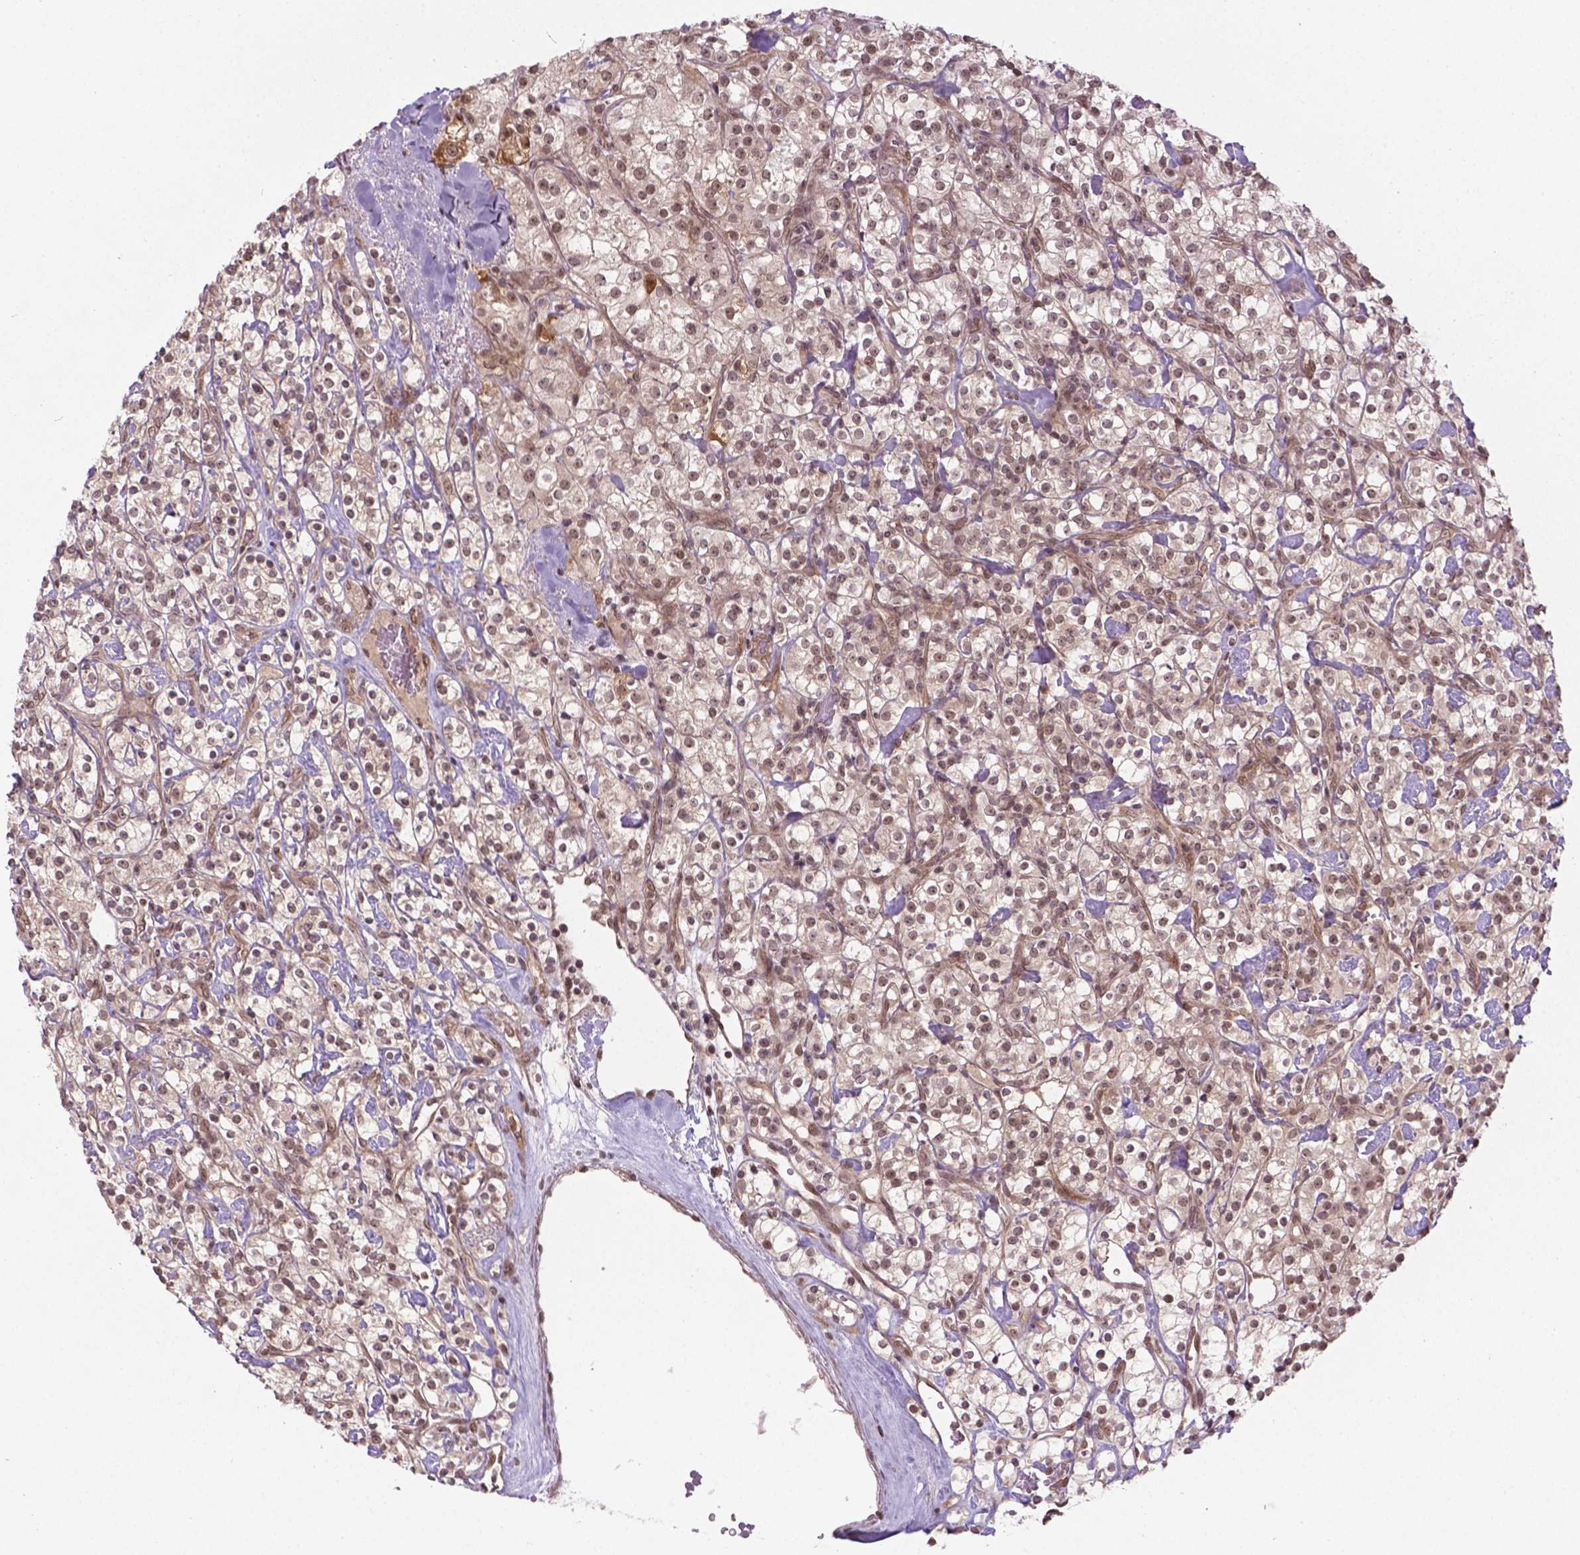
{"staining": {"intensity": "moderate", "quantity": ">75%", "location": "nuclear"}, "tissue": "renal cancer", "cell_type": "Tumor cells", "image_type": "cancer", "snomed": [{"axis": "morphology", "description": "Adenocarcinoma, NOS"}, {"axis": "topography", "description": "Kidney"}], "caption": "Moderate nuclear protein staining is present in about >75% of tumor cells in renal adenocarcinoma.", "gene": "ANKRD54", "patient": {"sex": "male", "age": 77}}